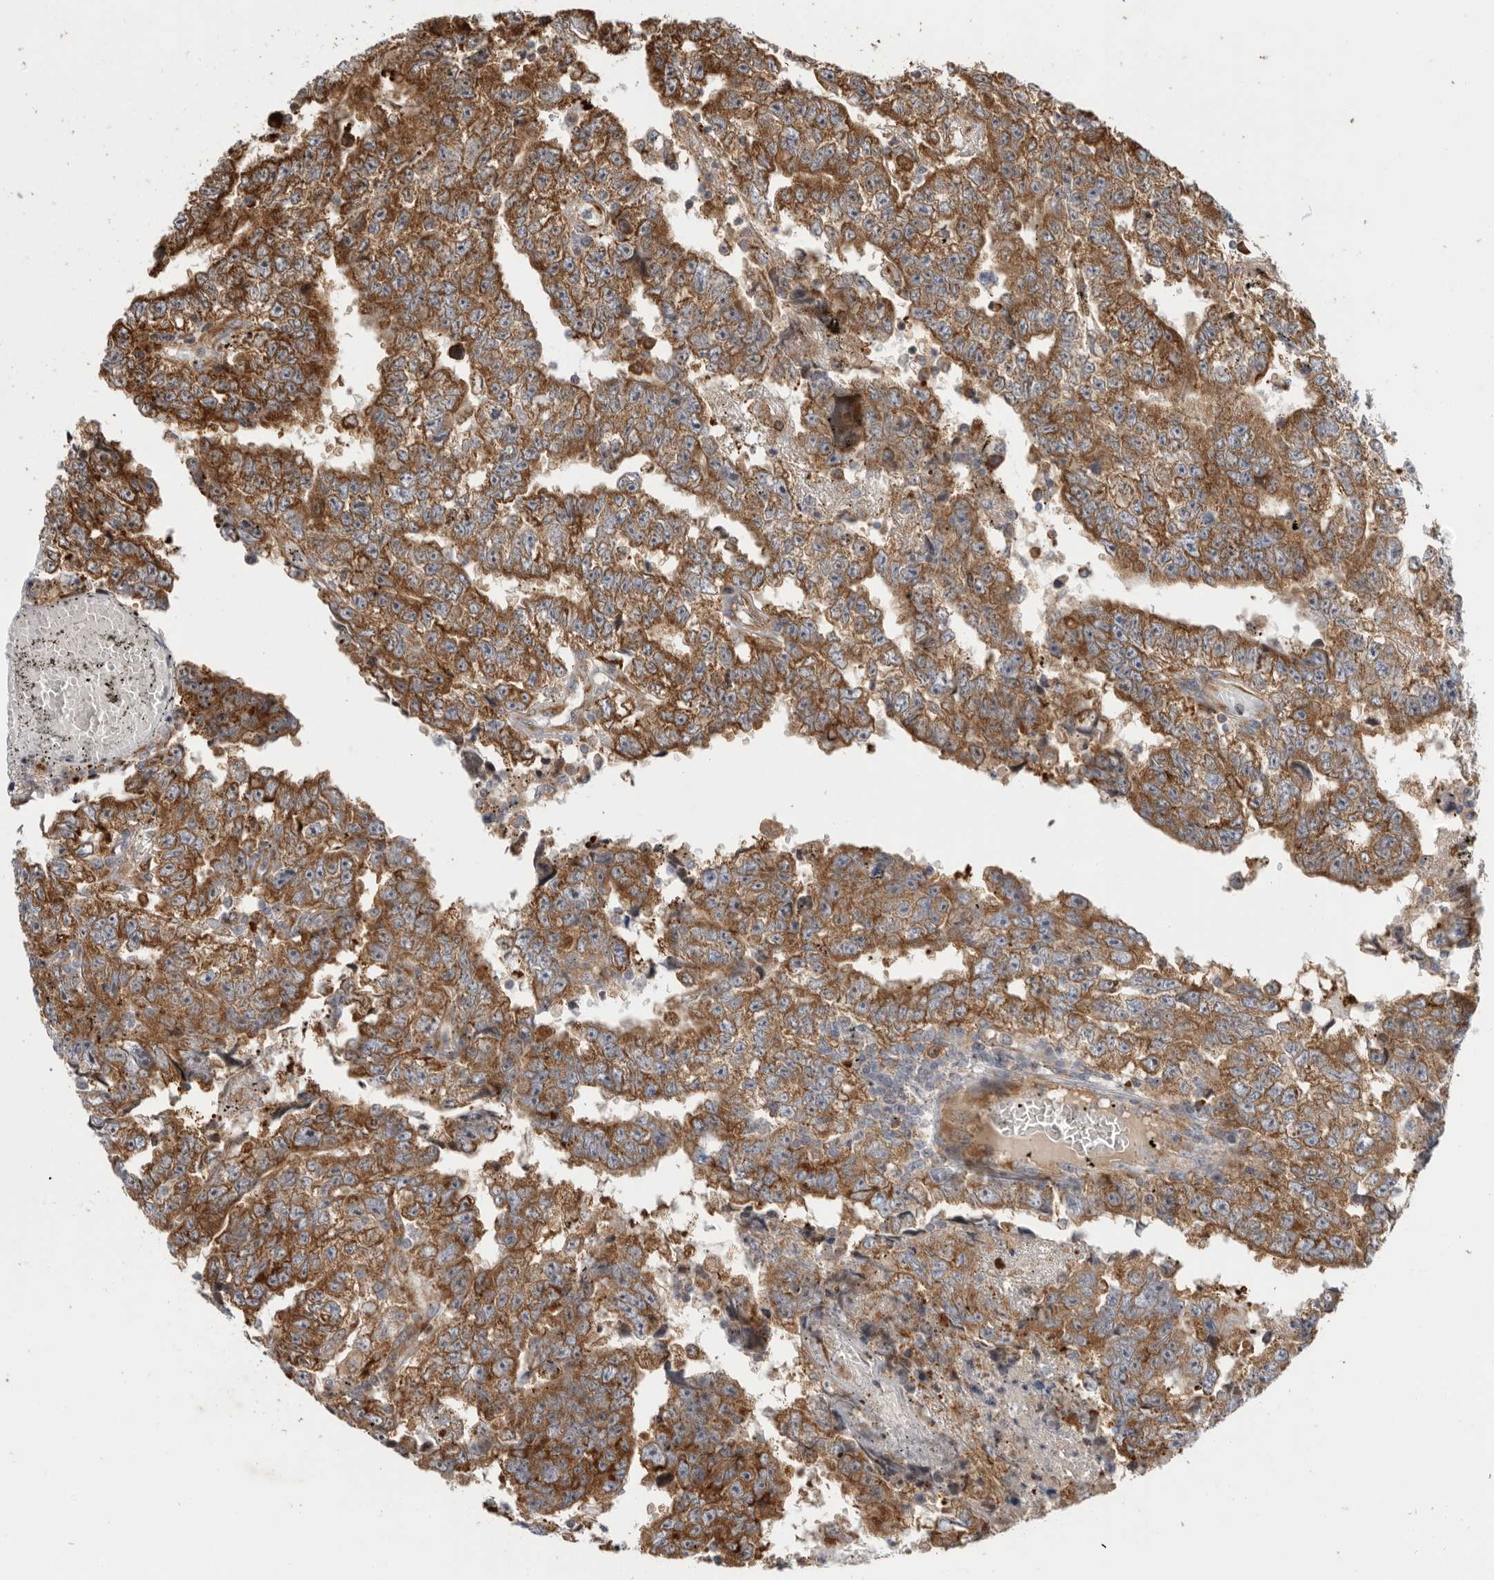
{"staining": {"intensity": "moderate", "quantity": ">75%", "location": "cytoplasmic/membranous"}, "tissue": "testis cancer", "cell_type": "Tumor cells", "image_type": "cancer", "snomed": [{"axis": "morphology", "description": "Carcinoma, Embryonal, NOS"}, {"axis": "topography", "description": "Testis"}], "caption": "High-power microscopy captured an IHC histopathology image of testis cancer, revealing moderate cytoplasmic/membranous expression in approximately >75% of tumor cells. The staining was performed using DAB, with brown indicating positive protein expression. Nuclei are stained blue with hematoxylin.", "gene": "FZD3", "patient": {"sex": "male", "age": 25}}